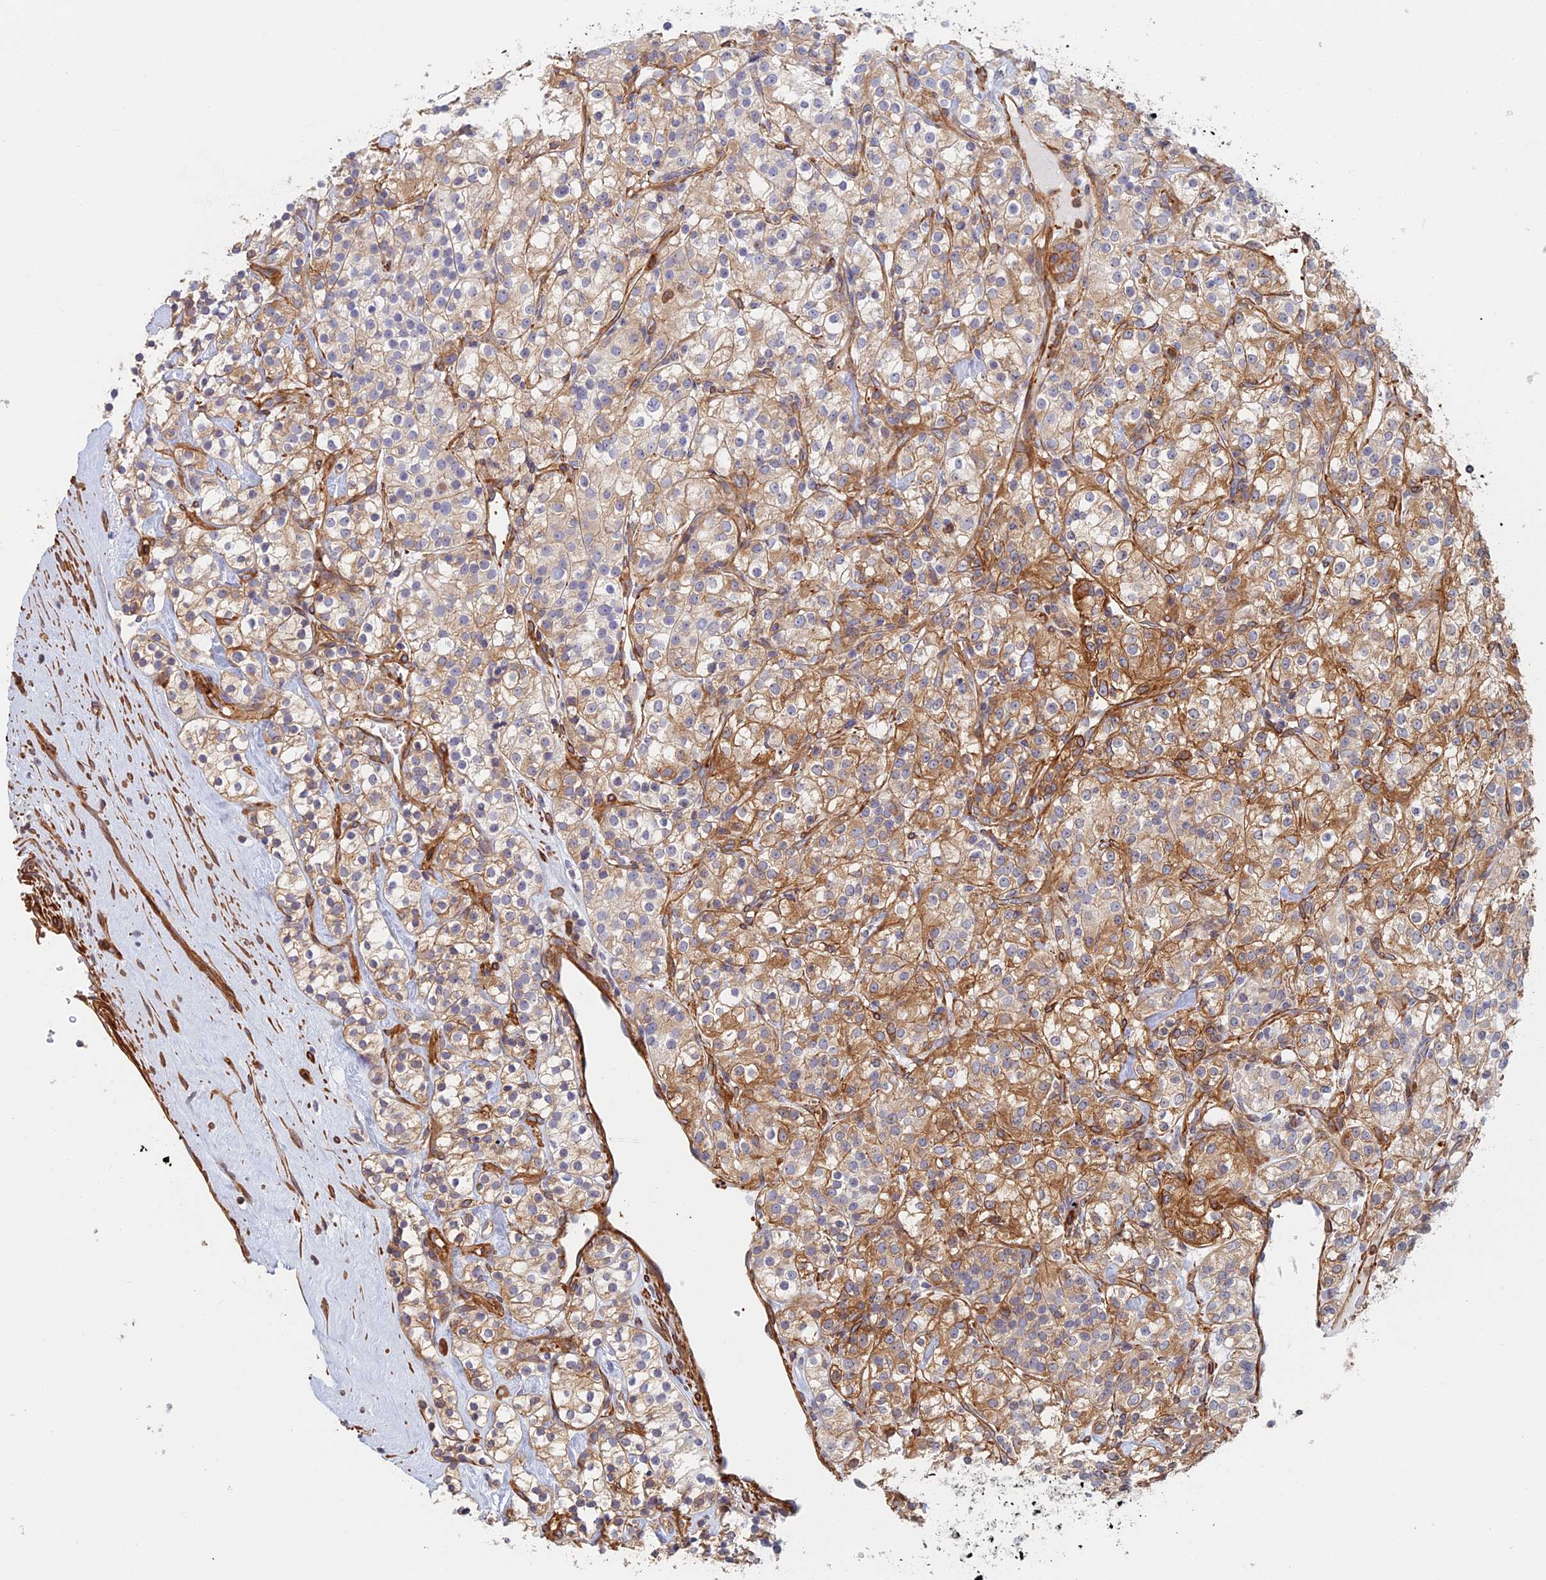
{"staining": {"intensity": "moderate", "quantity": "25%-75%", "location": "cytoplasmic/membranous"}, "tissue": "renal cancer", "cell_type": "Tumor cells", "image_type": "cancer", "snomed": [{"axis": "morphology", "description": "Adenocarcinoma, NOS"}, {"axis": "topography", "description": "Kidney"}], "caption": "Moderate cytoplasmic/membranous protein expression is identified in about 25%-75% of tumor cells in renal cancer.", "gene": "PAK4", "patient": {"sex": "male", "age": 77}}